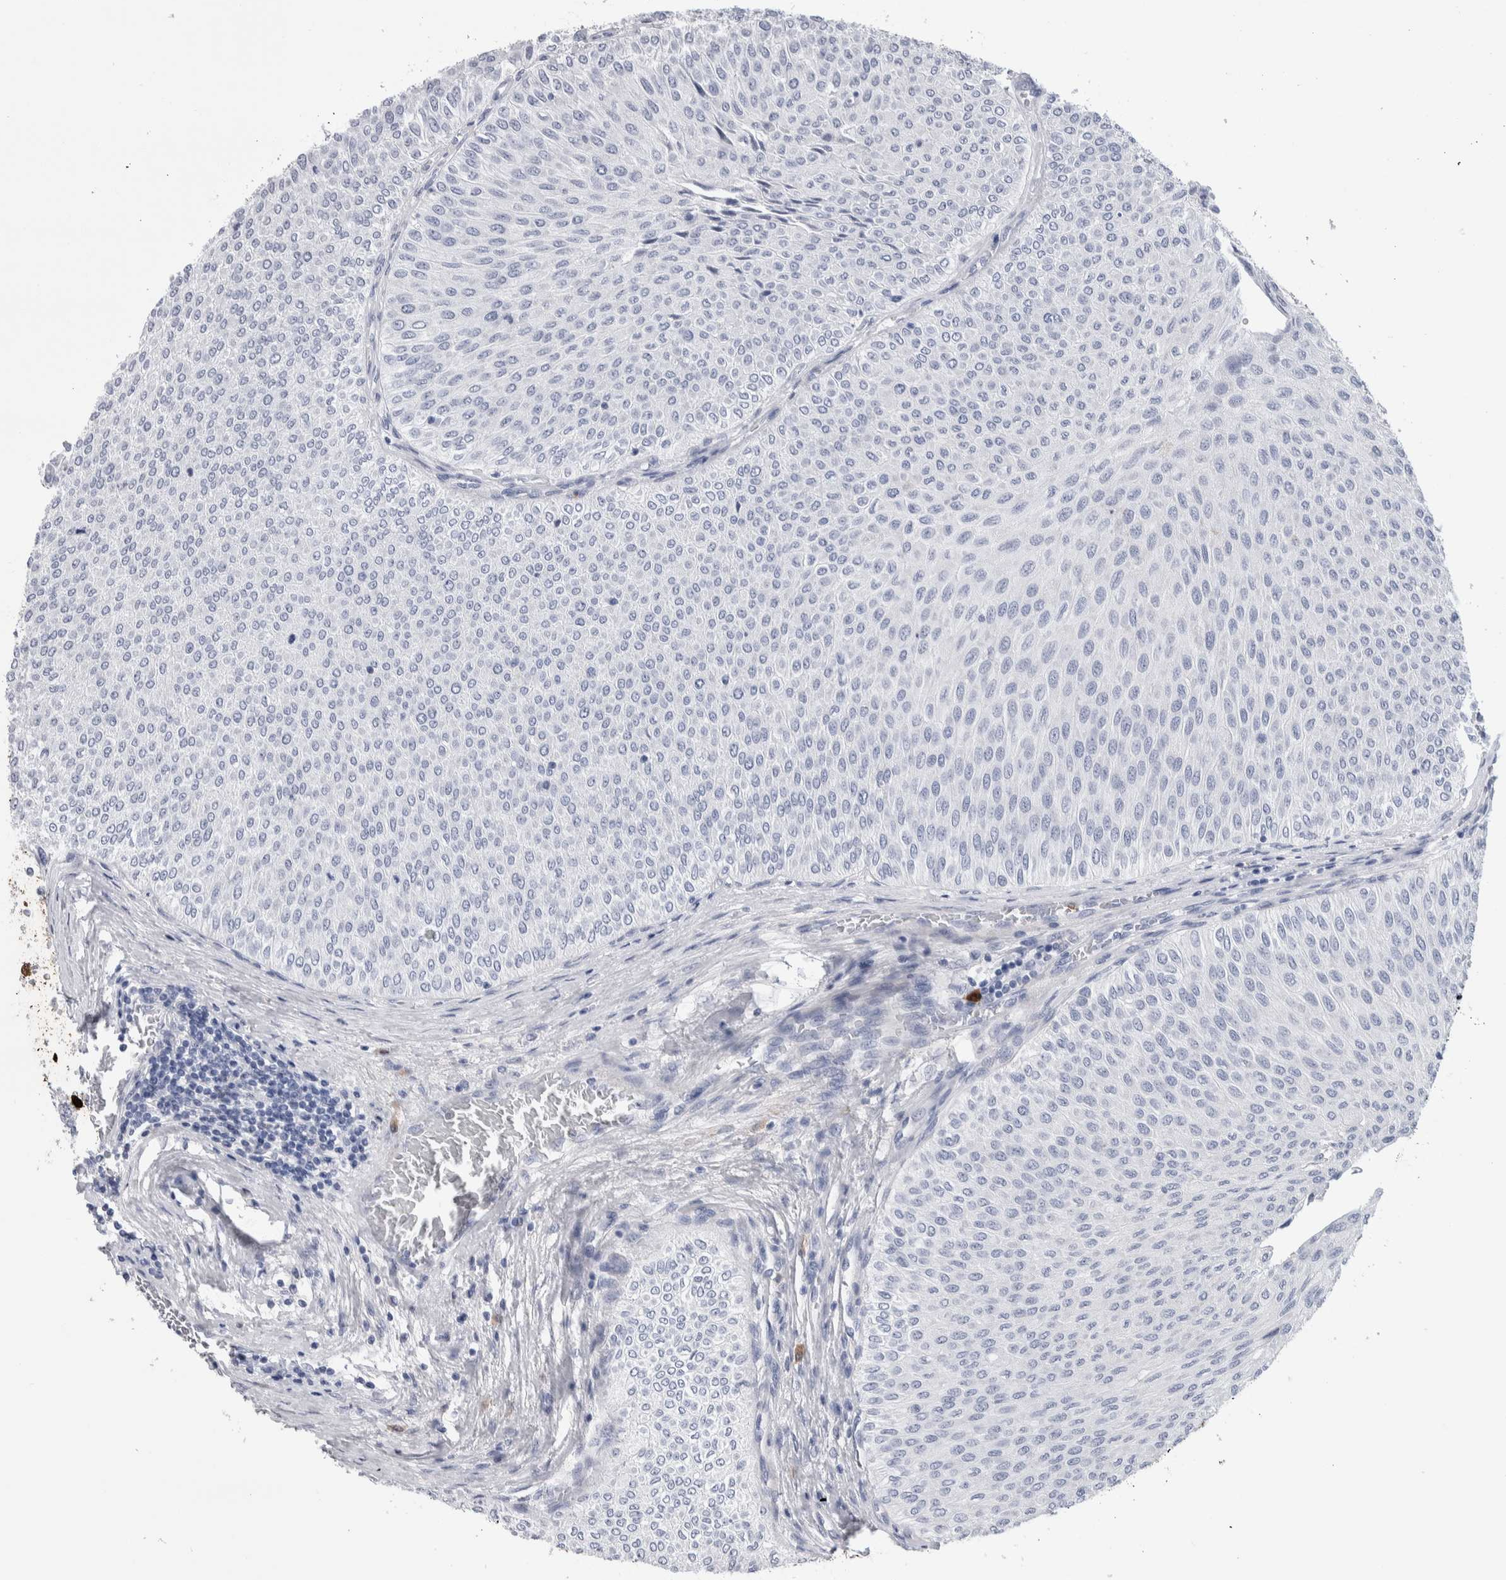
{"staining": {"intensity": "negative", "quantity": "none", "location": "none"}, "tissue": "urothelial cancer", "cell_type": "Tumor cells", "image_type": "cancer", "snomed": [{"axis": "morphology", "description": "Urothelial carcinoma, Low grade"}, {"axis": "topography", "description": "Urinary bladder"}], "caption": "High magnification brightfield microscopy of low-grade urothelial carcinoma stained with DAB (brown) and counterstained with hematoxylin (blue): tumor cells show no significant staining. (DAB (3,3'-diaminobenzidine) immunohistochemistry with hematoxylin counter stain).", "gene": "LURAP1L", "patient": {"sex": "male", "age": 78}}